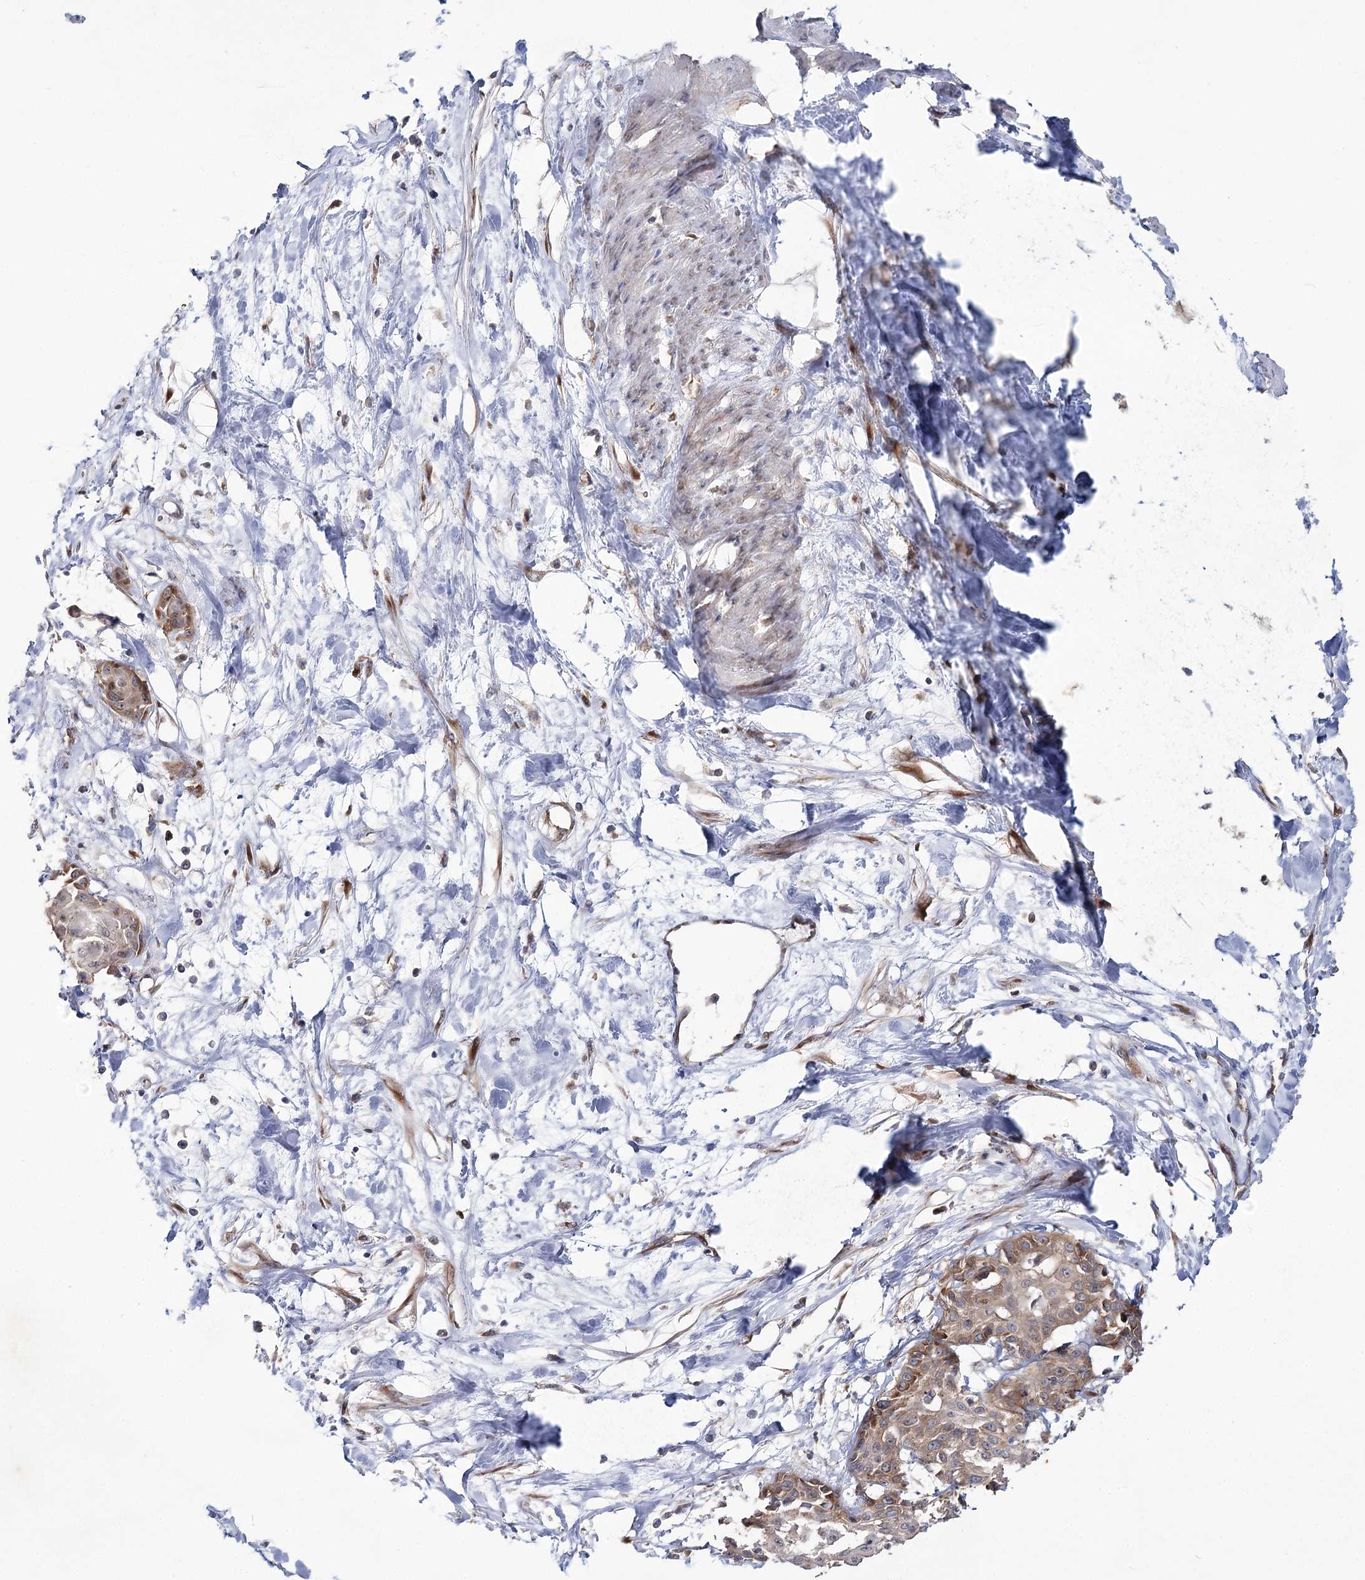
{"staining": {"intensity": "moderate", "quantity": "<25%", "location": "cytoplasmic/membranous"}, "tissue": "cervical cancer", "cell_type": "Tumor cells", "image_type": "cancer", "snomed": [{"axis": "morphology", "description": "Squamous cell carcinoma, NOS"}, {"axis": "topography", "description": "Cervix"}], "caption": "This is an image of immunohistochemistry staining of cervical cancer (squamous cell carcinoma), which shows moderate staining in the cytoplasmic/membranous of tumor cells.", "gene": "VWA2", "patient": {"sex": "female", "age": 57}}